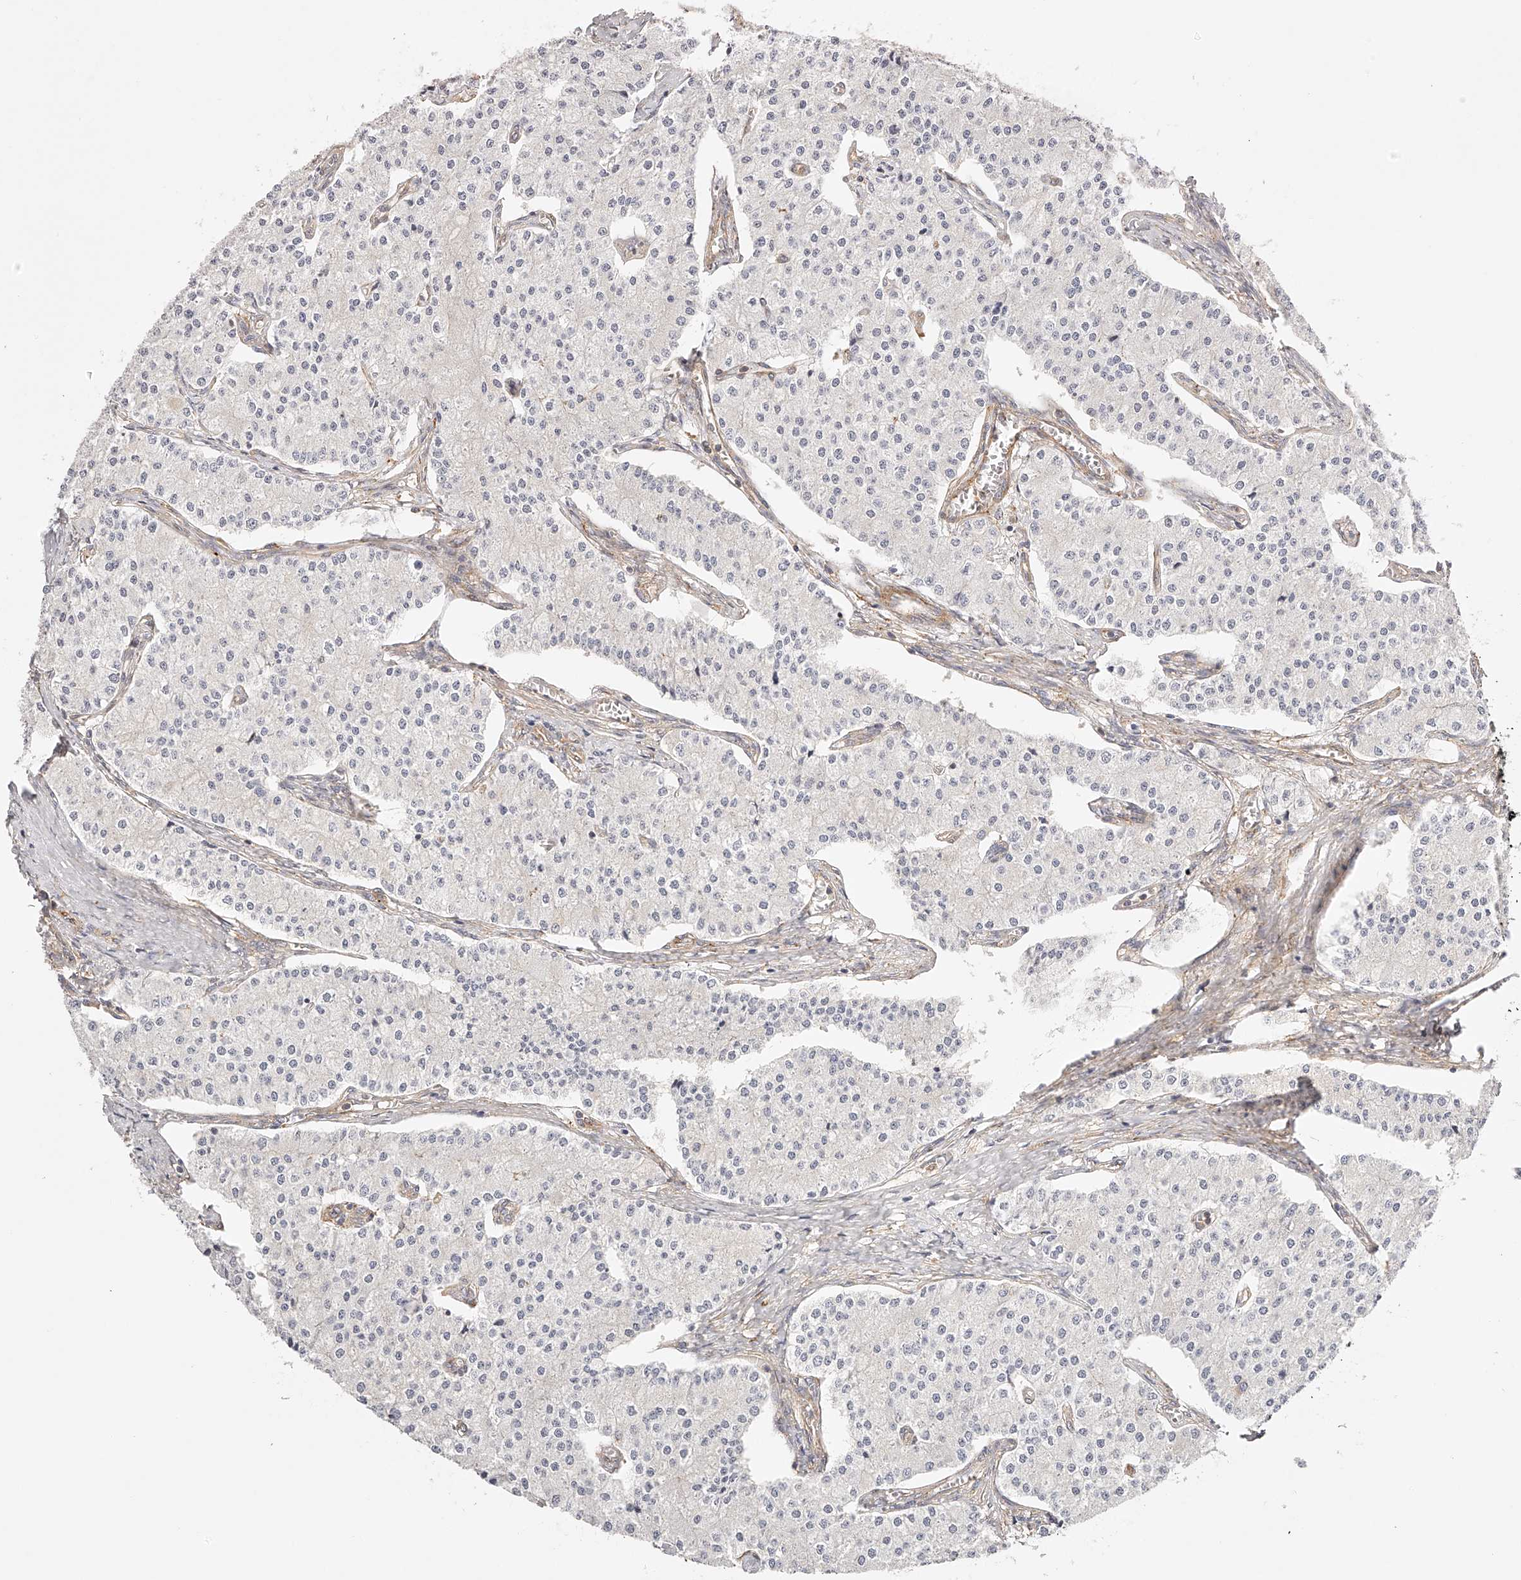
{"staining": {"intensity": "negative", "quantity": "none", "location": "none"}, "tissue": "carcinoid", "cell_type": "Tumor cells", "image_type": "cancer", "snomed": [{"axis": "morphology", "description": "Carcinoid, malignant, NOS"}, {"axis": "topography", "description": "Colon"}], "caption": "Histopathology image shows no significant protein positivity in tumor cells of malignant carcinoid.", "gene": "SYNC", "patient": {"sex": "female", "age": 52}}